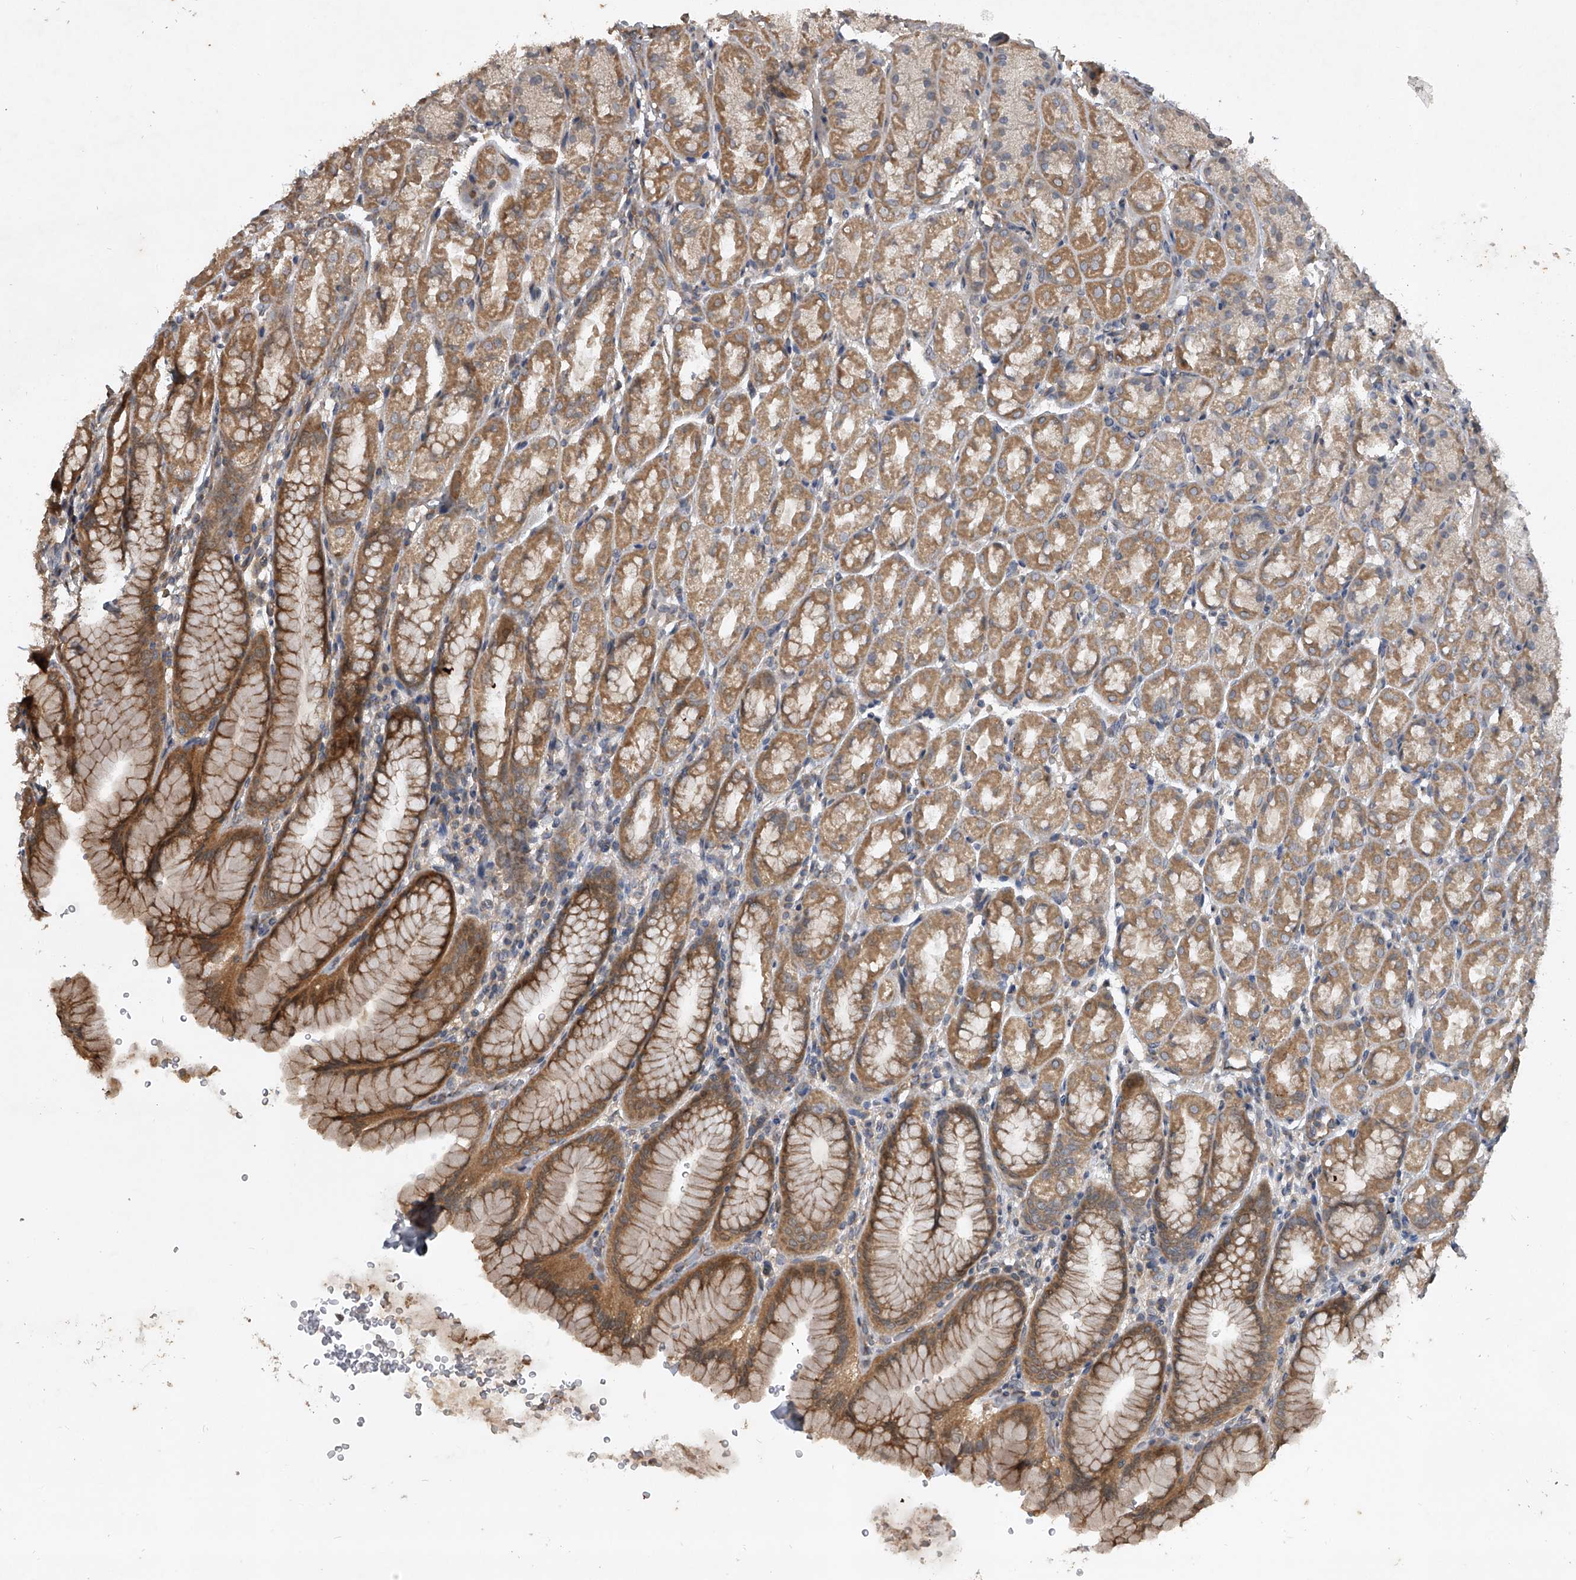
{"staining": {"intensity": "moderate", "quantity": ">75%", "location": "cytoplasmic/membranous"}, "tissue": "stomach", "cell_type": "Glandular cells", "image_type": "normal", "snomed": [{"axis": "morphology", "description": "Normal tissue, NOS"}, {"axis": "topography", "description": "Stomach"}], "caption": "Approximately >75% of glandular cells in normal stomach exhibit moderate cytoplasmic/membranous protein expression as visualized by brown immunohistochemical staining.", "gene": "NFS1", "patient": {"sex": "male", "age": 42}}